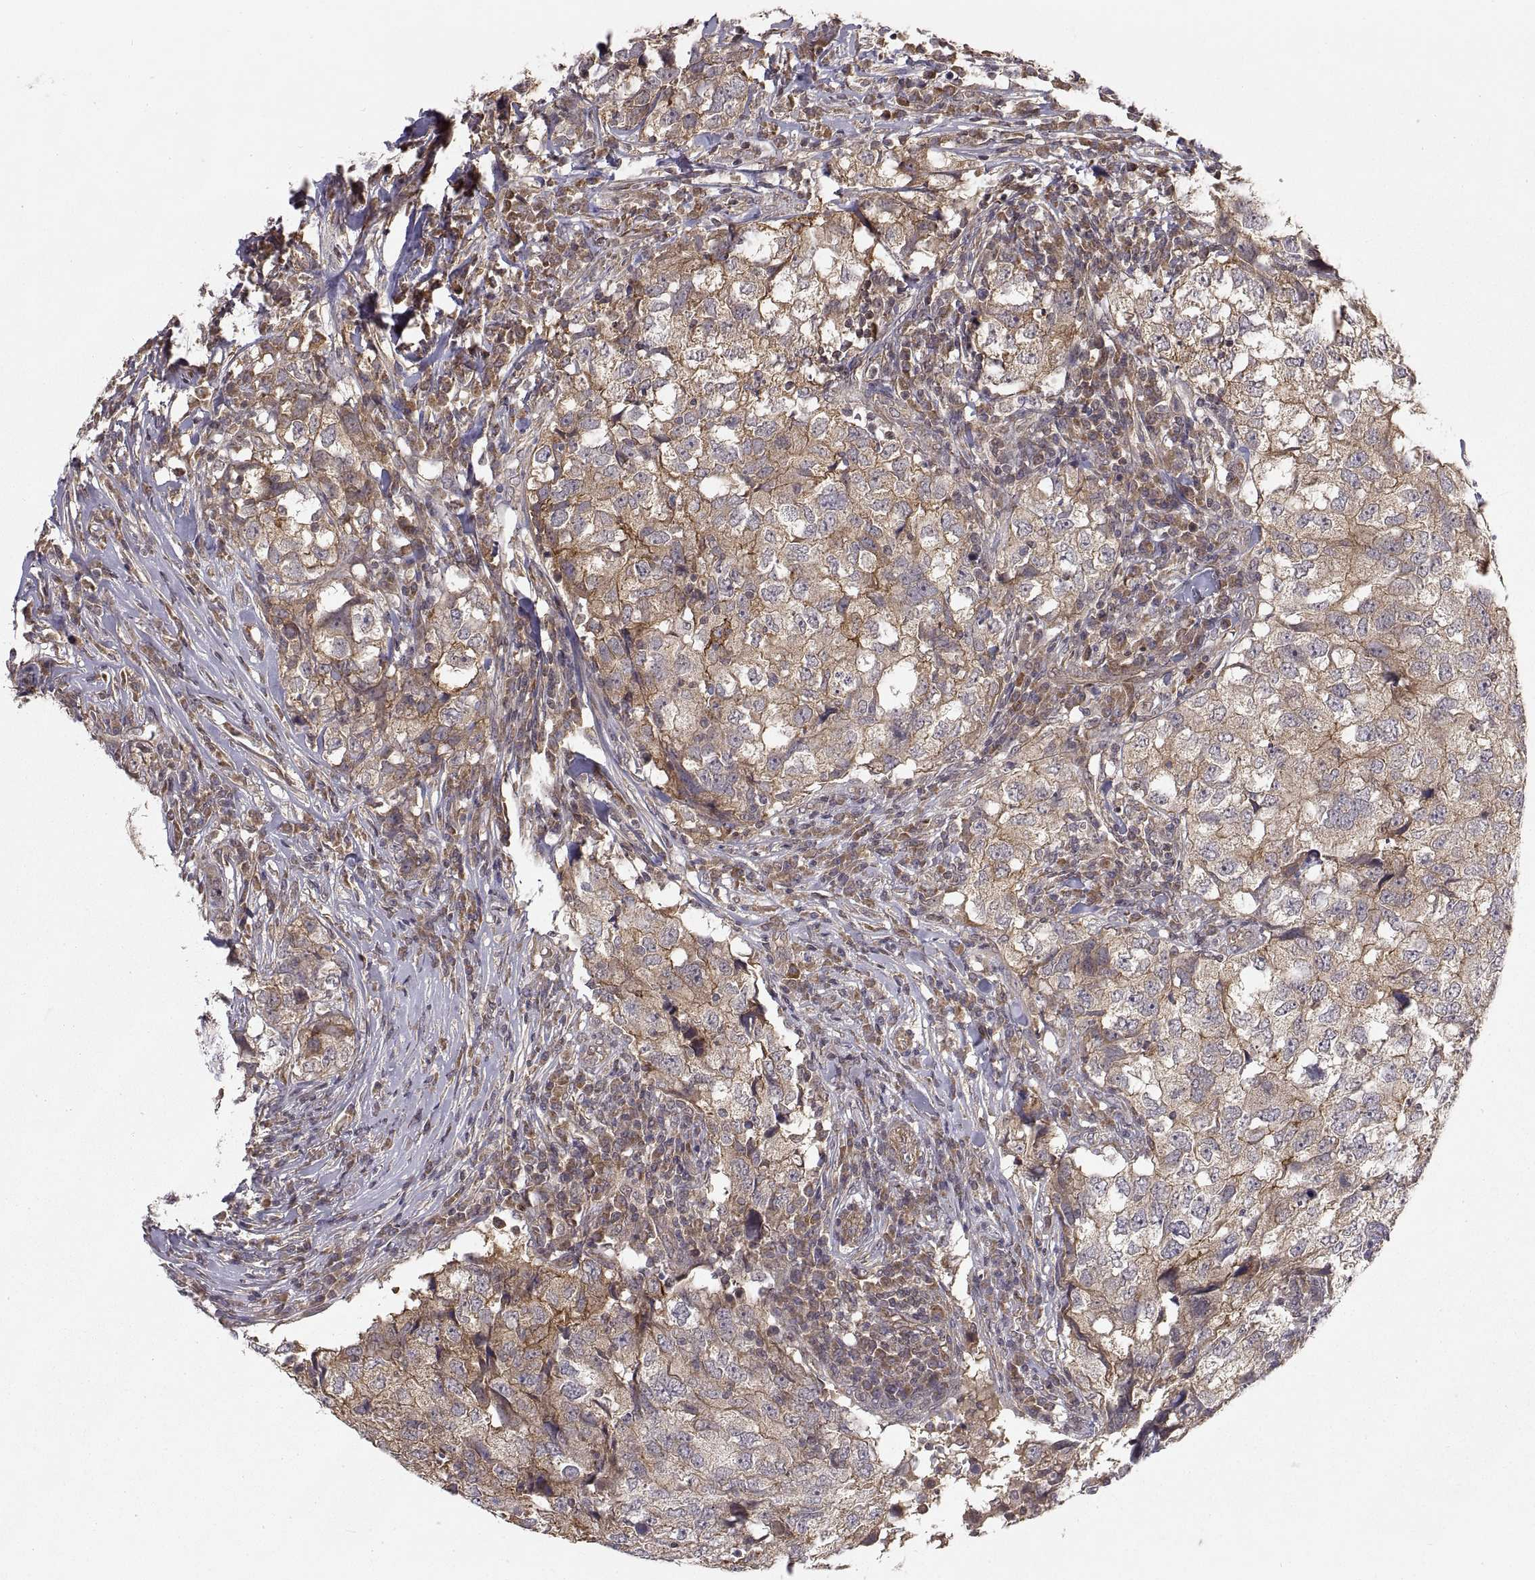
{"staining": {"intensity": "strong", "quantity": "<25%", "location": "cytoplasmic/membranous"}, "tissue": "breast cancer", "cell_type": "Tumor cells", "image_type": "cancer", "snomed": [{"axis": "morphology", "description": "Duct carcinoma"}, {"axis": "topography", "description": "Breast"}], "caption": "Tumor cells show medium levels of strong cytoplasmic/membranous expression in approximately <25% of cells in human breast infiltrating ductal carcinoma.", "gene": "ABL2", "patient": {"sex": "female", "age": 30}}